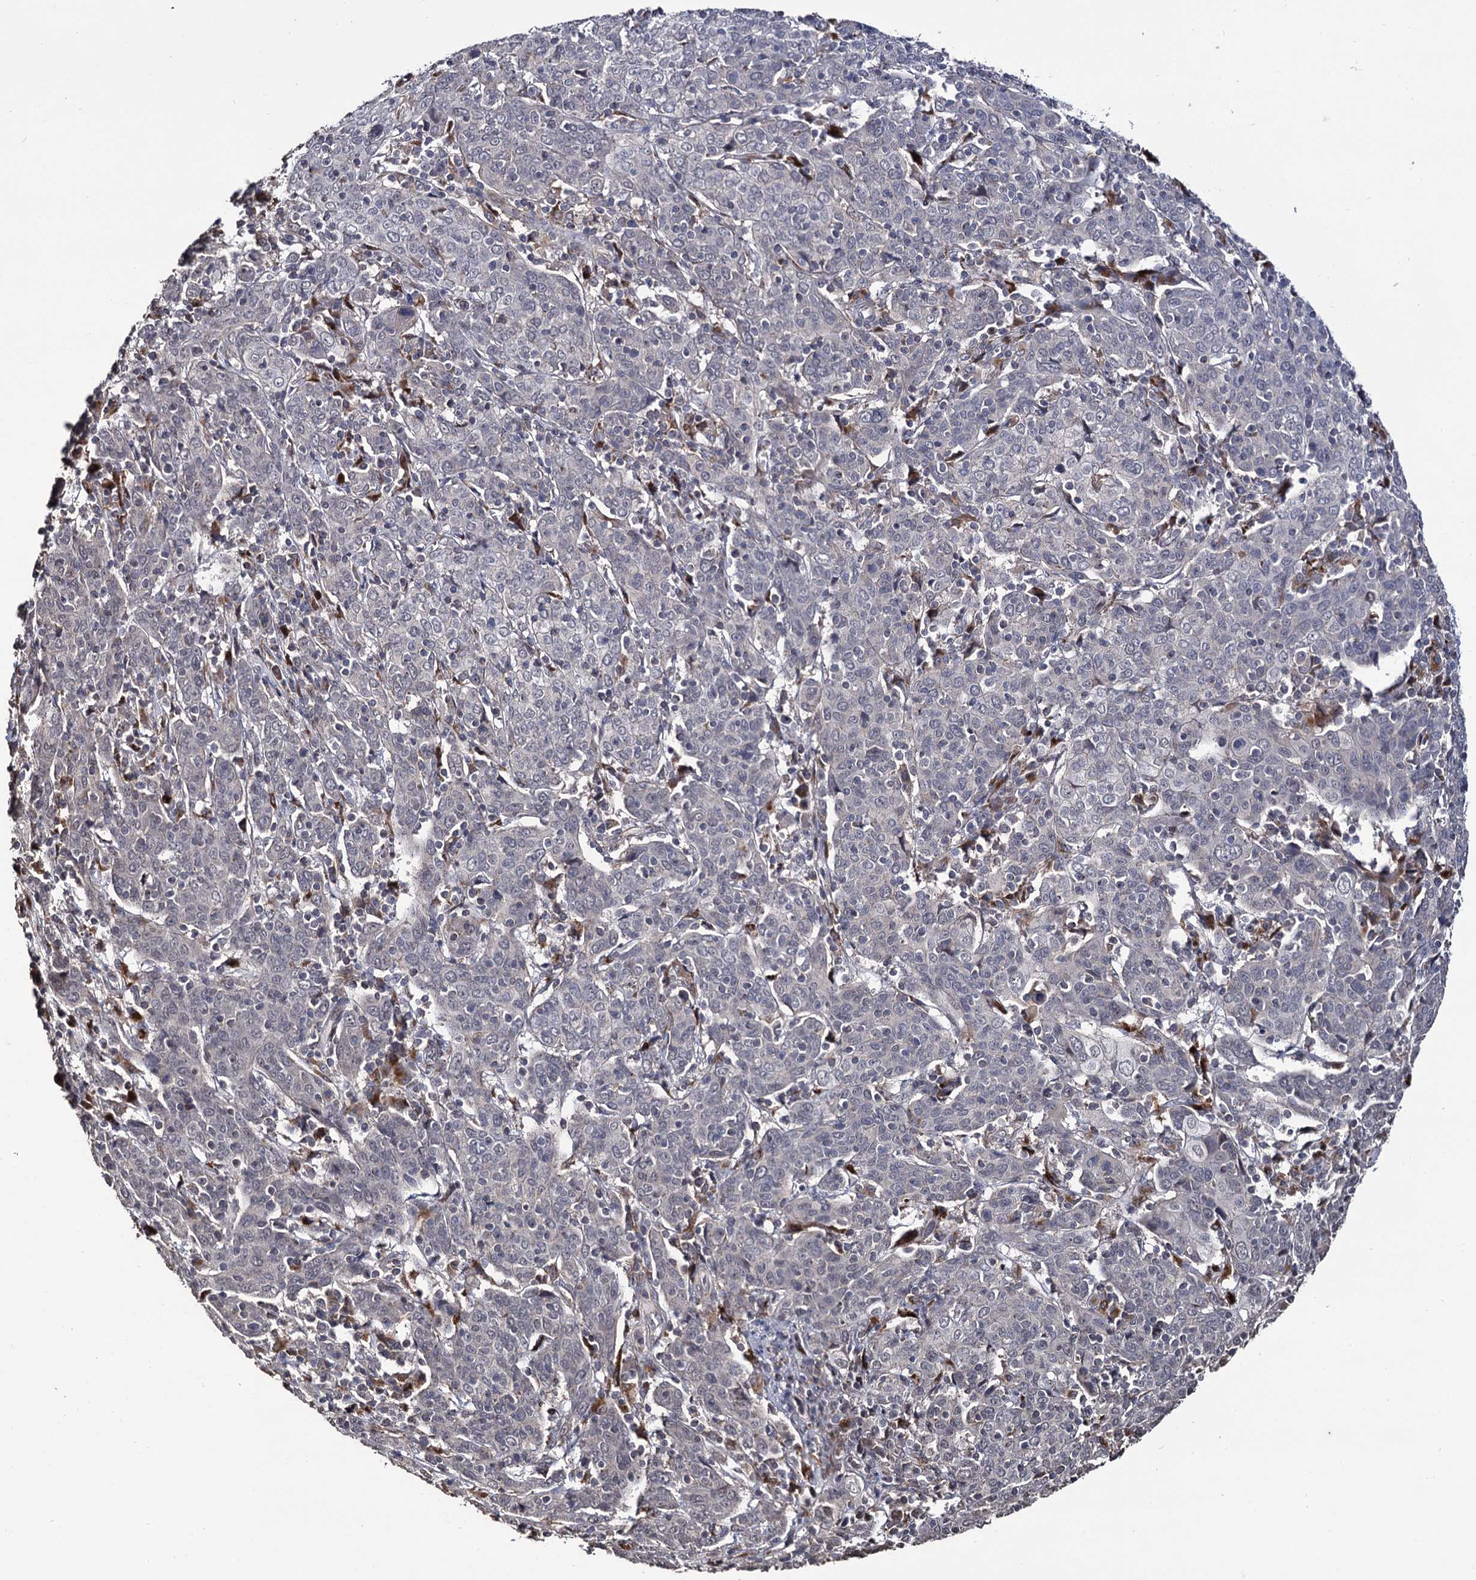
{"staining": {"intensity": "negative", "quantity": "none", "location": "none"}, "tissue": "cervical cancer", "cell_type": "Tumor cells", "image_type": "cancer", "snomed": [{"axis": "morphology", "description": "Squamous cell carcinoma, NOS"}, {"axis": "topography", "description": "Cervix"}], "caption": "This is an immunohistochemistry photomicrograph of human squamous cell carcinoma (cervical). There is no staining in tumor cells.", "gene": "MICAL2", "patient": {"sex": "female", "age": 67}}